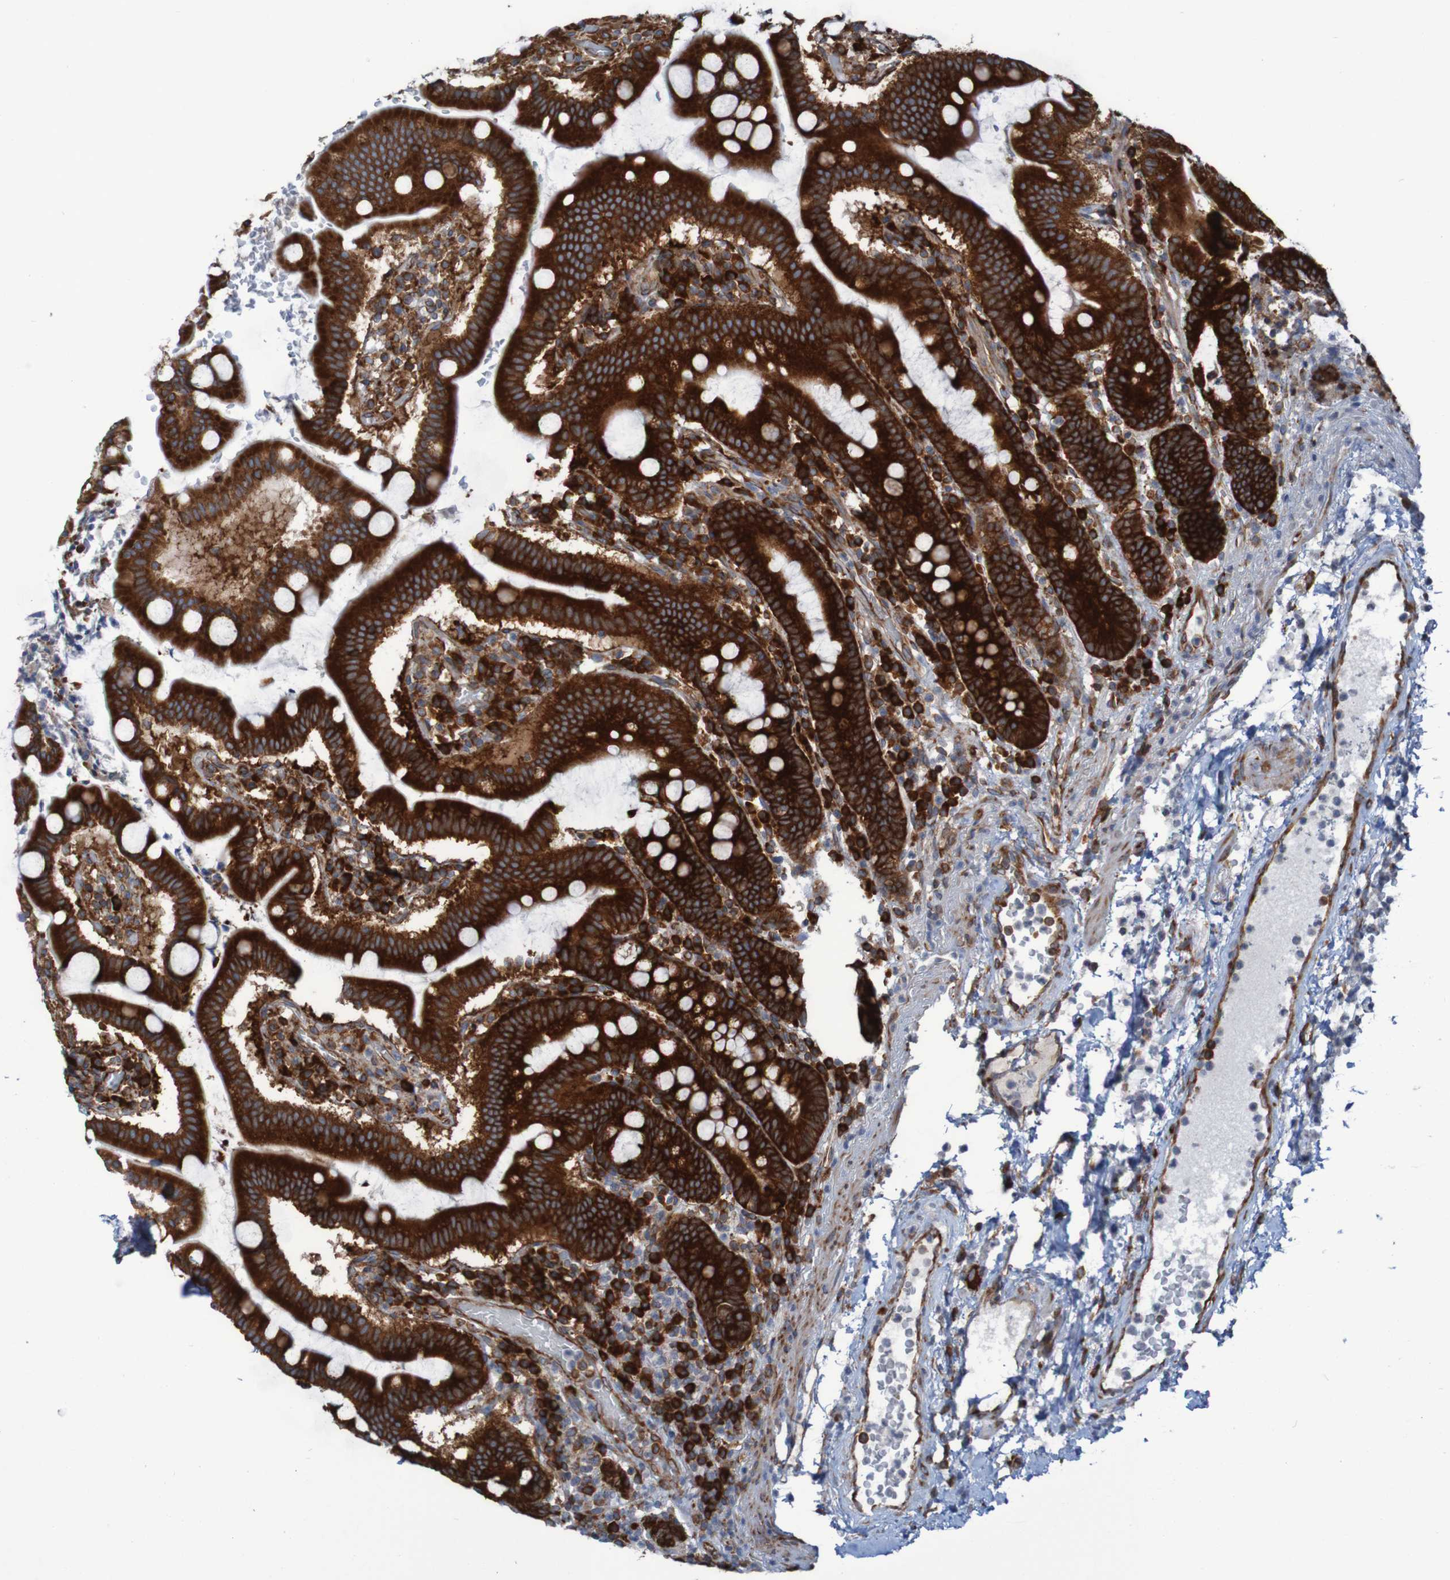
{"staining": {"intensity": "strong", "quantity": ">75%", "location": "cytoplasmic/membranous"}, "tissue": "stomach", "cell_type": "Glandular cells", "image_type": "normal", "snomed": [{"axis": "morphology", "description": "Normal tissue, NOS"}, {"axis": "topography", "description": "Stomach, upper"}], "caption": "Protein analysis of unremarkable stomach reveals strong cytoplasmic/membranous positivity in about >75% of glandular cells.", "gene": "RPL10", "patient": {"sex": "male", "age": 68}}